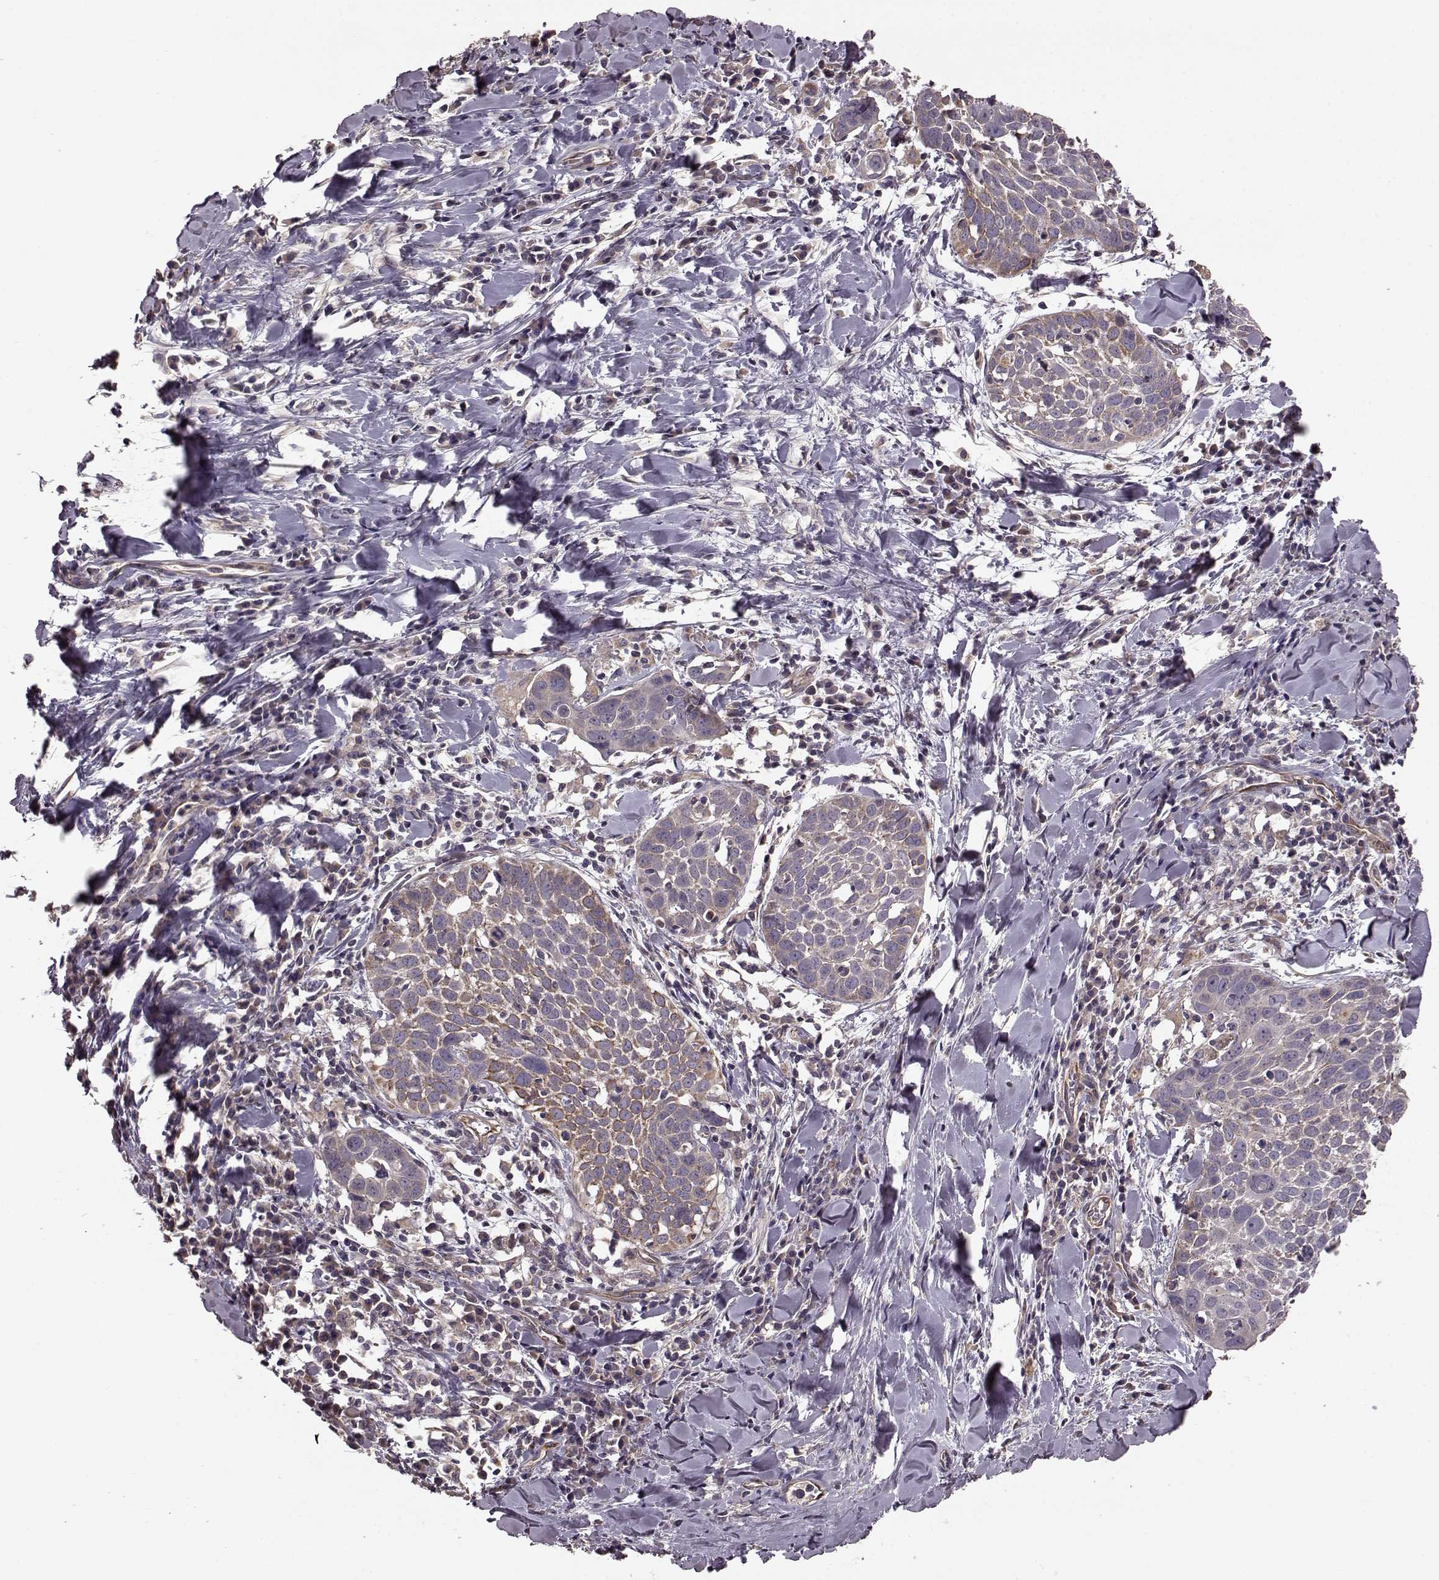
{"staining": {"intensity": "moderate", "quantity": ">75%", "location": "cytoplasmic/membranous"}, "tissue": "lung cancer", "cell_type": "Tumor cells", "image_type": "cancer", "snomed": [{"axis": "morphology", "description": "Squamous cell carcinoma, NOS"}, {"axis": "topography", "description": "Lung"}], "caption": "A photomicrograph of lung squamous cell carcinoma stained for a protein displays moderate cytoplasmic/membranous brown staining in tumor cells.", "gene": "NTF3", "patient": {"sex": "male", "age": 57}}